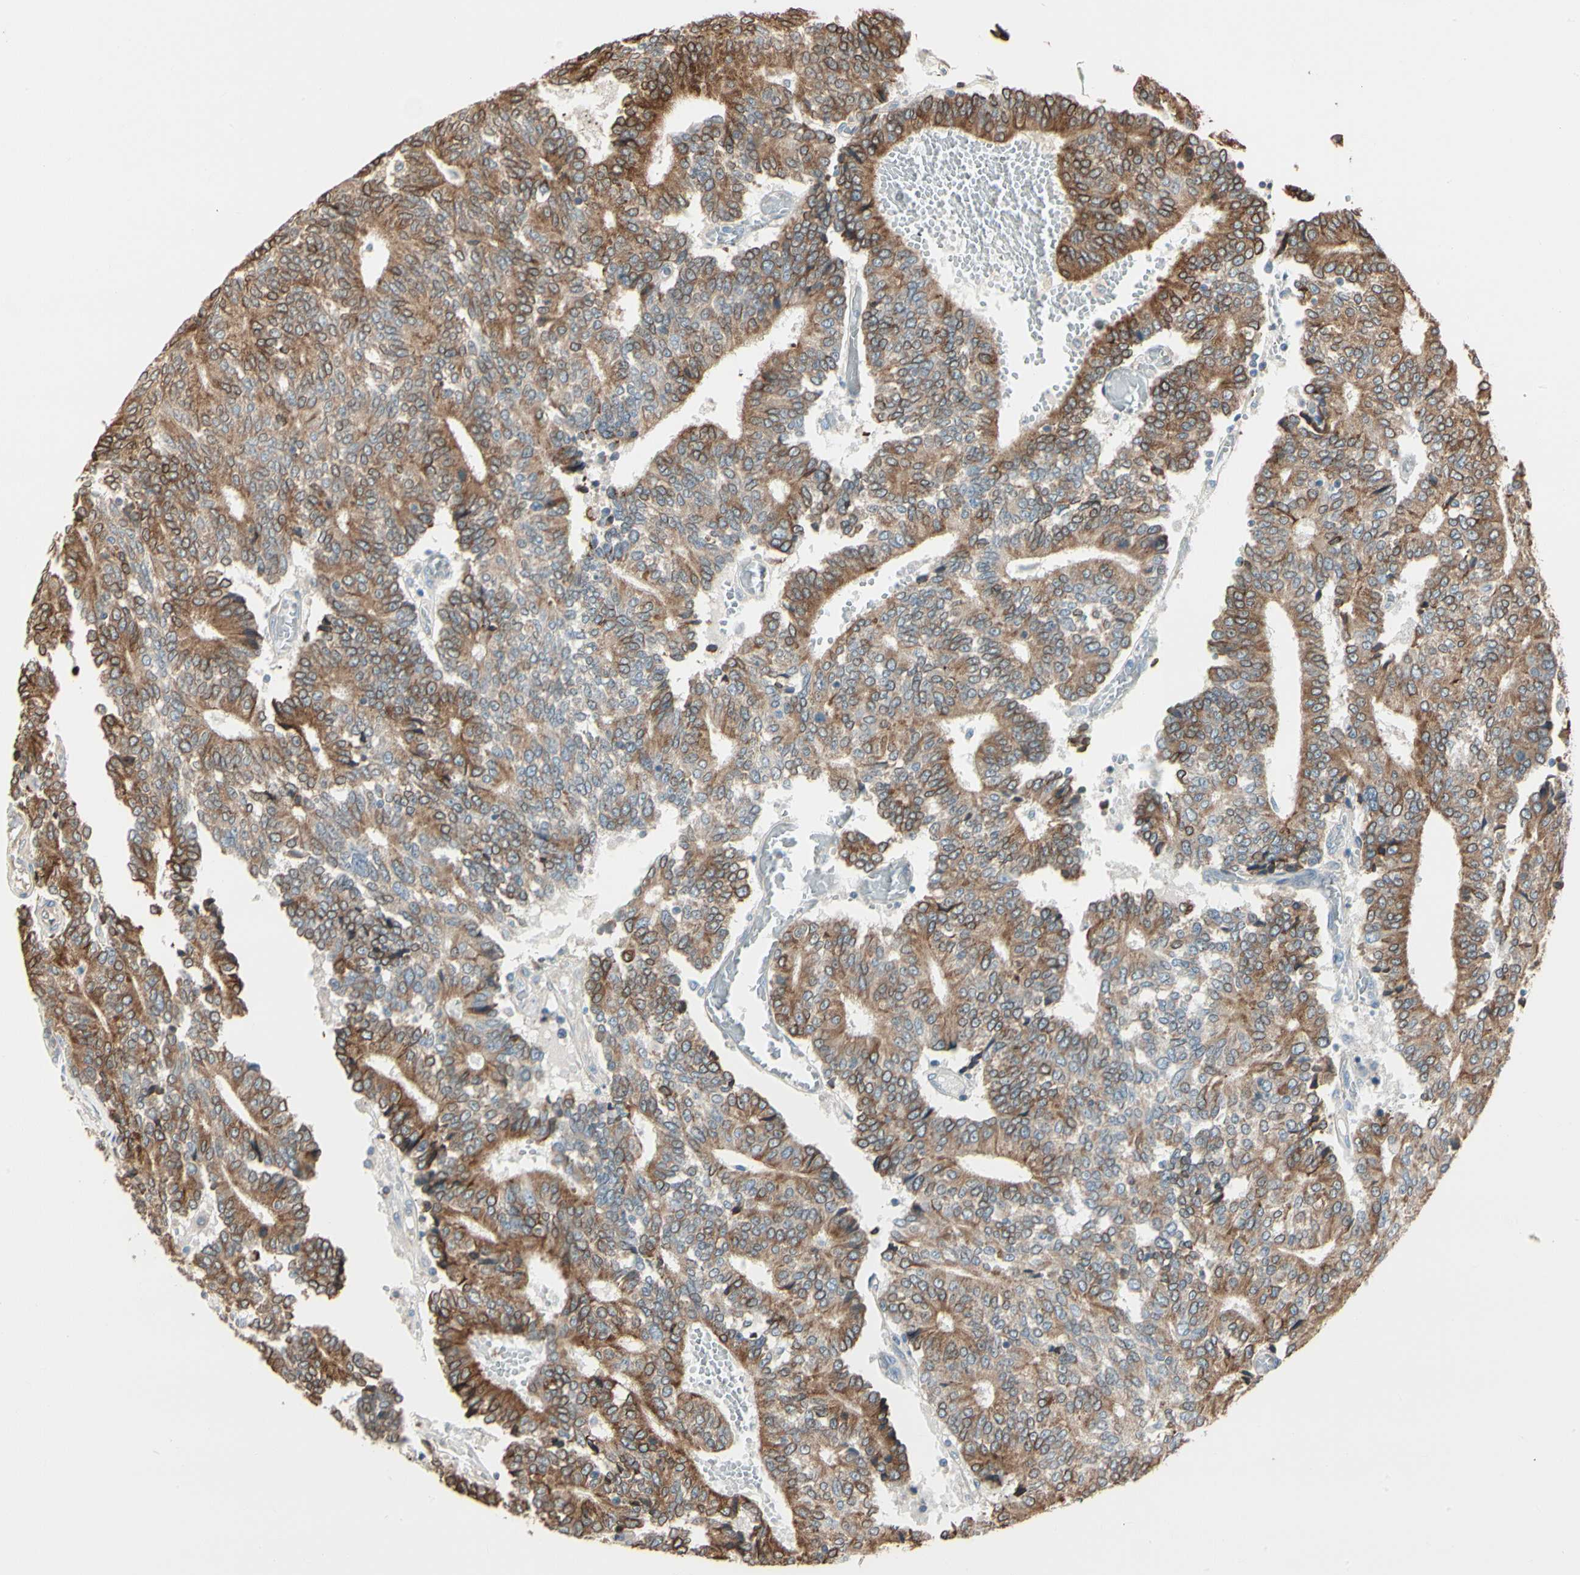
{"staining": {"intensity": "moderate", "quantity": ">75%", "location": "cytoplasmic/membranous"}, "tissue": "prostate cancer", "cell_type": "Tumor cells", "image_type": "cancer", "snomed": [{"axis": "morphology", "description": "Adenocarcinoma, High grade"}, {"axis": "topography", "description": "Prostate"}], "caption": "Immunohistochemical staining of human high-grade adenocarcinoma (prostate) reveals moderate cytoplasmic/membranous protein positivity in about >75% of tumor cells. (DAB IHC with brightfield microscopy, high magnification).", "gene": "NUCB2", "patient": {"sex": "male", "age": 55}}